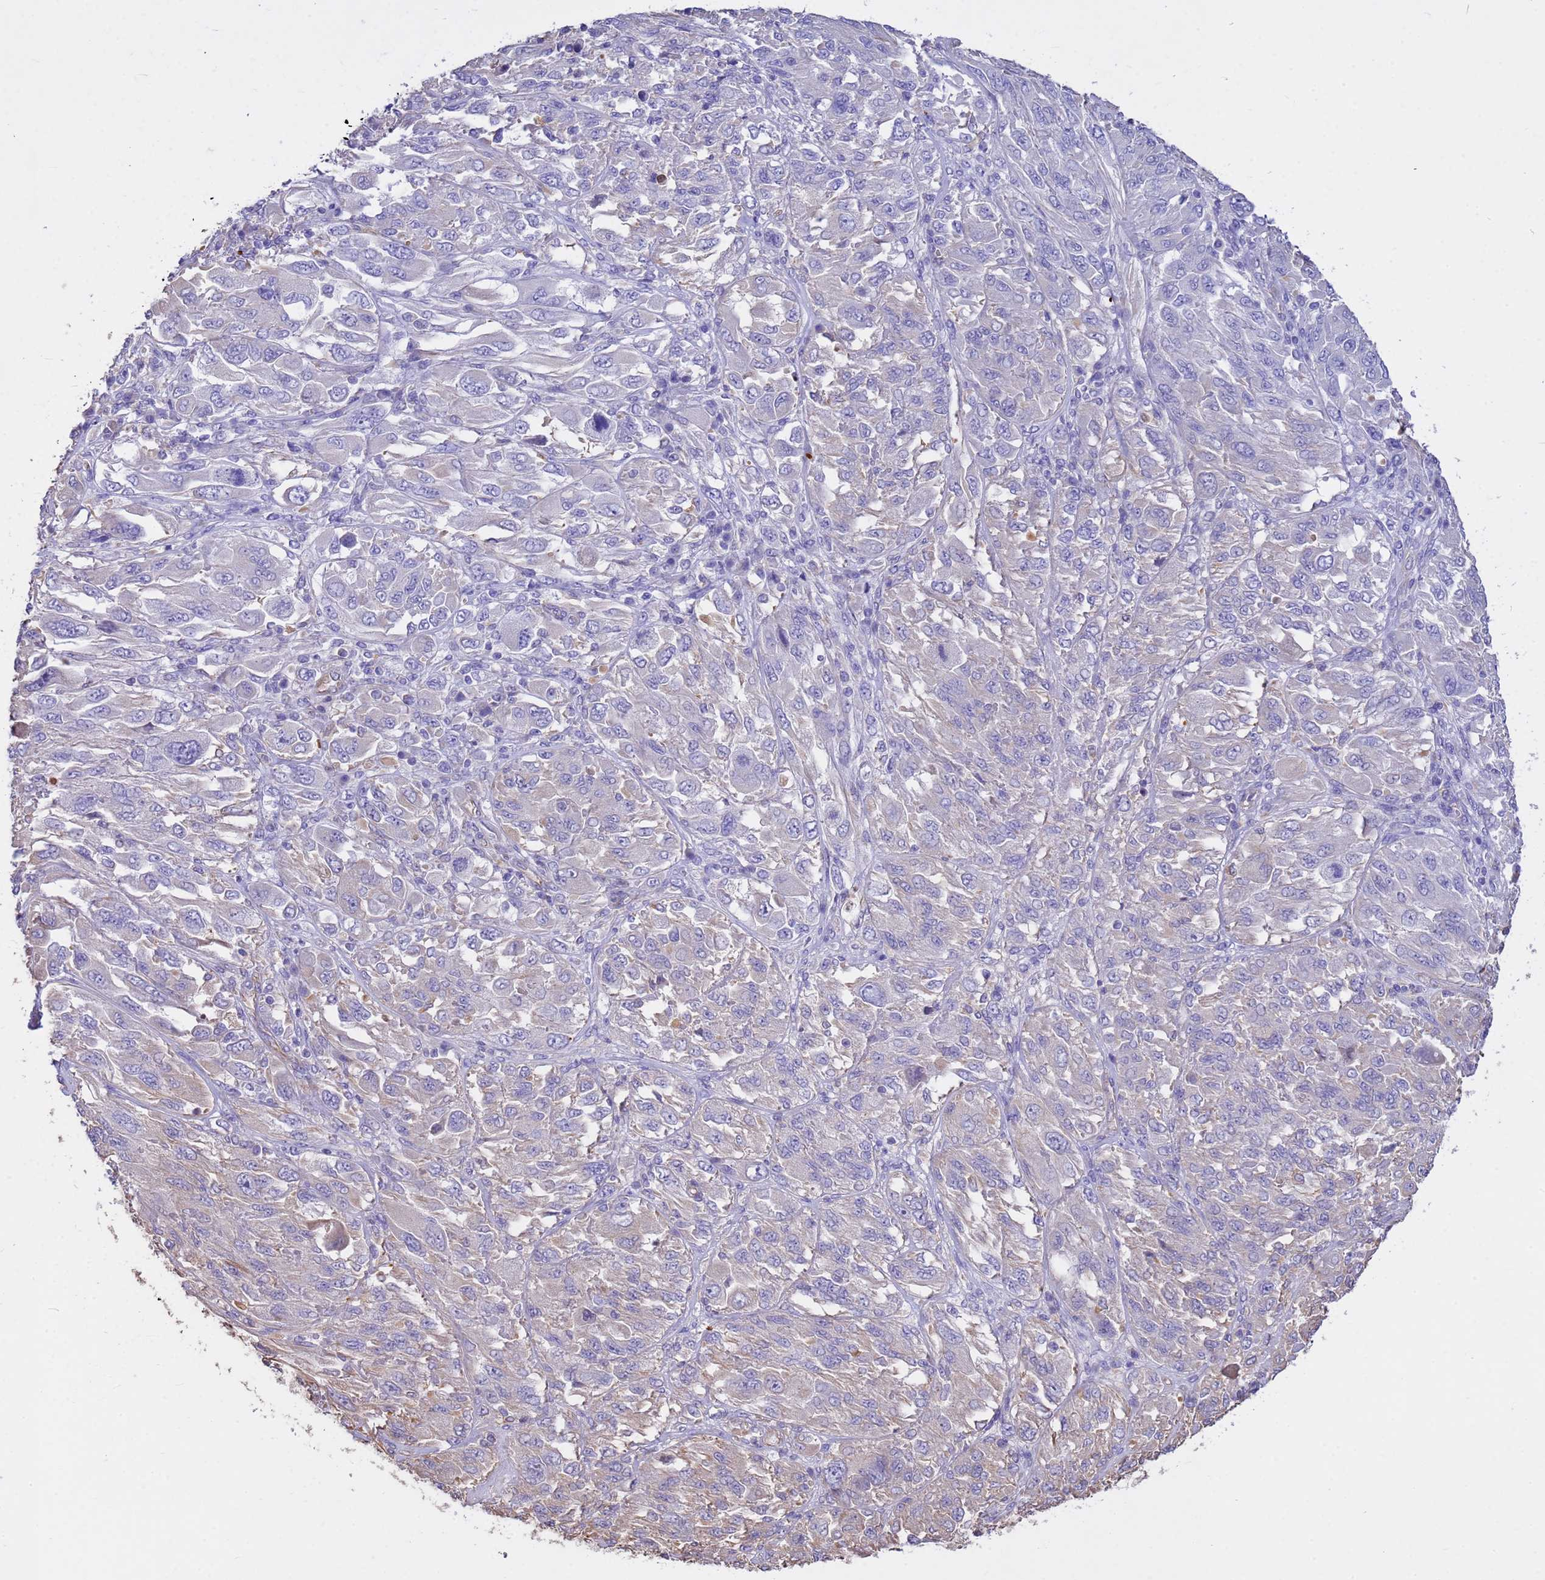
{"staining": {"intensity": "negative", "quantity": "none", "location": "none"}, "tissue": "melanoma", "cell_type": "Tumor cells", "image_type": "cancer", "snomed": [{"axis": "morphology", "description": "Malignant melanoma, NOS"}, {"axis": "topography", "description": "Skin"}], "caption": "Micrograph shows no protein positivity in tumor cells of melanoma tissue.", "gene": "TCEAL3", "patient": {"sex": "female", "age": 91}}